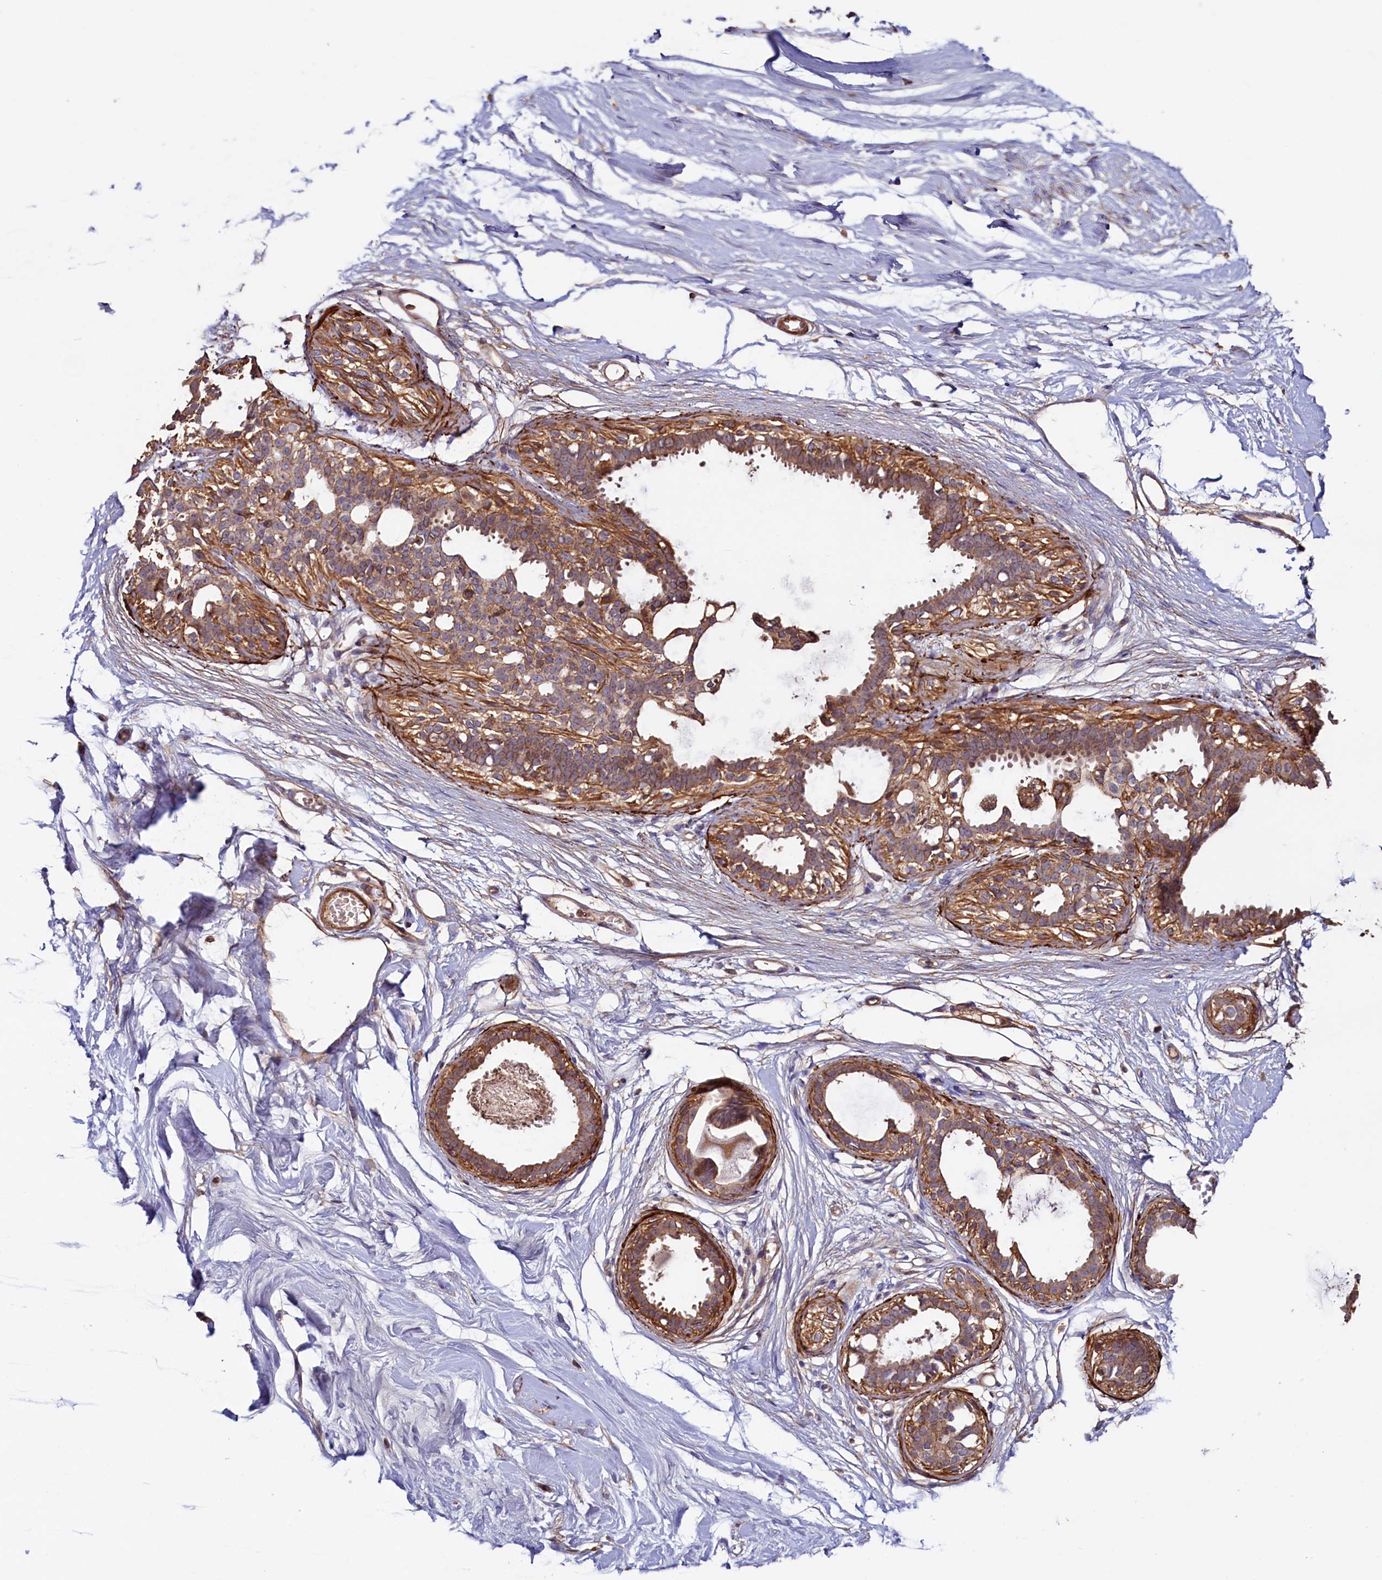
{"staining": {"intensity": "negative", "quantity": "none", "location": "none"}, "tissue": "breast", "cell_type": "Adipocytes", "image_type": "normal", "snomed": [{"axis": "morphology", "description": "Normal tissue, NOS"}, {"axis": "topography", "description": "Breast"}], "caption": "A high-resolution histopathology image shows immunohistochemistry (IHC) staining of unremarkable breast, which exhibits no significant expression in adipocytes.", "gene": "DUOXA1", "patient": {"sex": "female", "age": 45}}